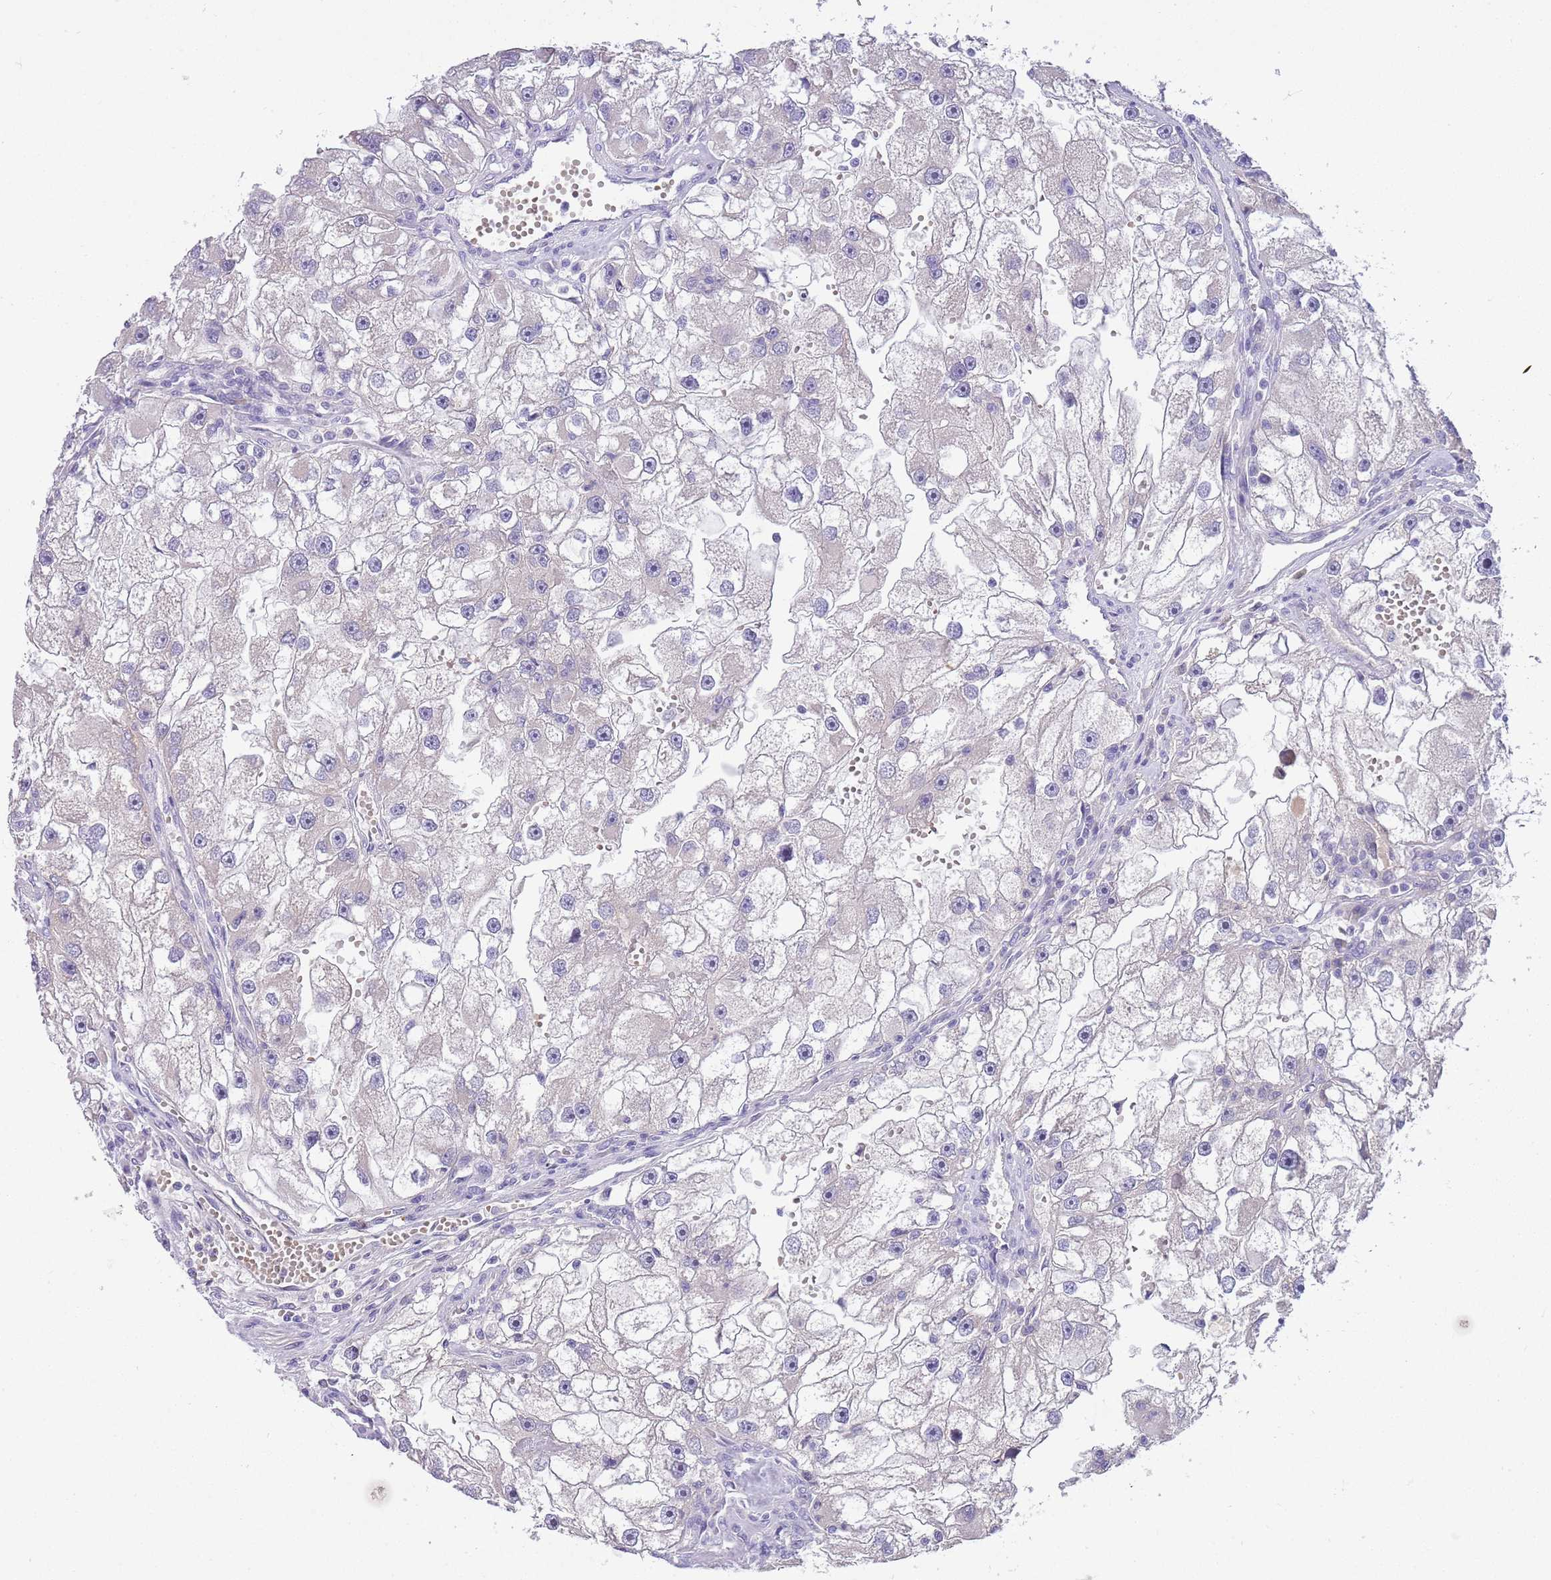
{"staining": {"intensity": "negative", "quantity": "none", "location": "none"}, "tissue": "renal cancer", "cell_type": "Tumor cells", "image_type": "cancer", "snomed": [{"axis": "morphology", "description": "Adenocarcinoma, NOS"}, {"axis": "topography", "description": "Kidney"}], "caption": "High power microscopy photomicrograph of an immunohistochemistry (IHC) micrograph of renal cancer, revealing no significant positivity in tumor cells.", "gene": "CFAP73", "patient": {"sex": "male", "age": 63}}